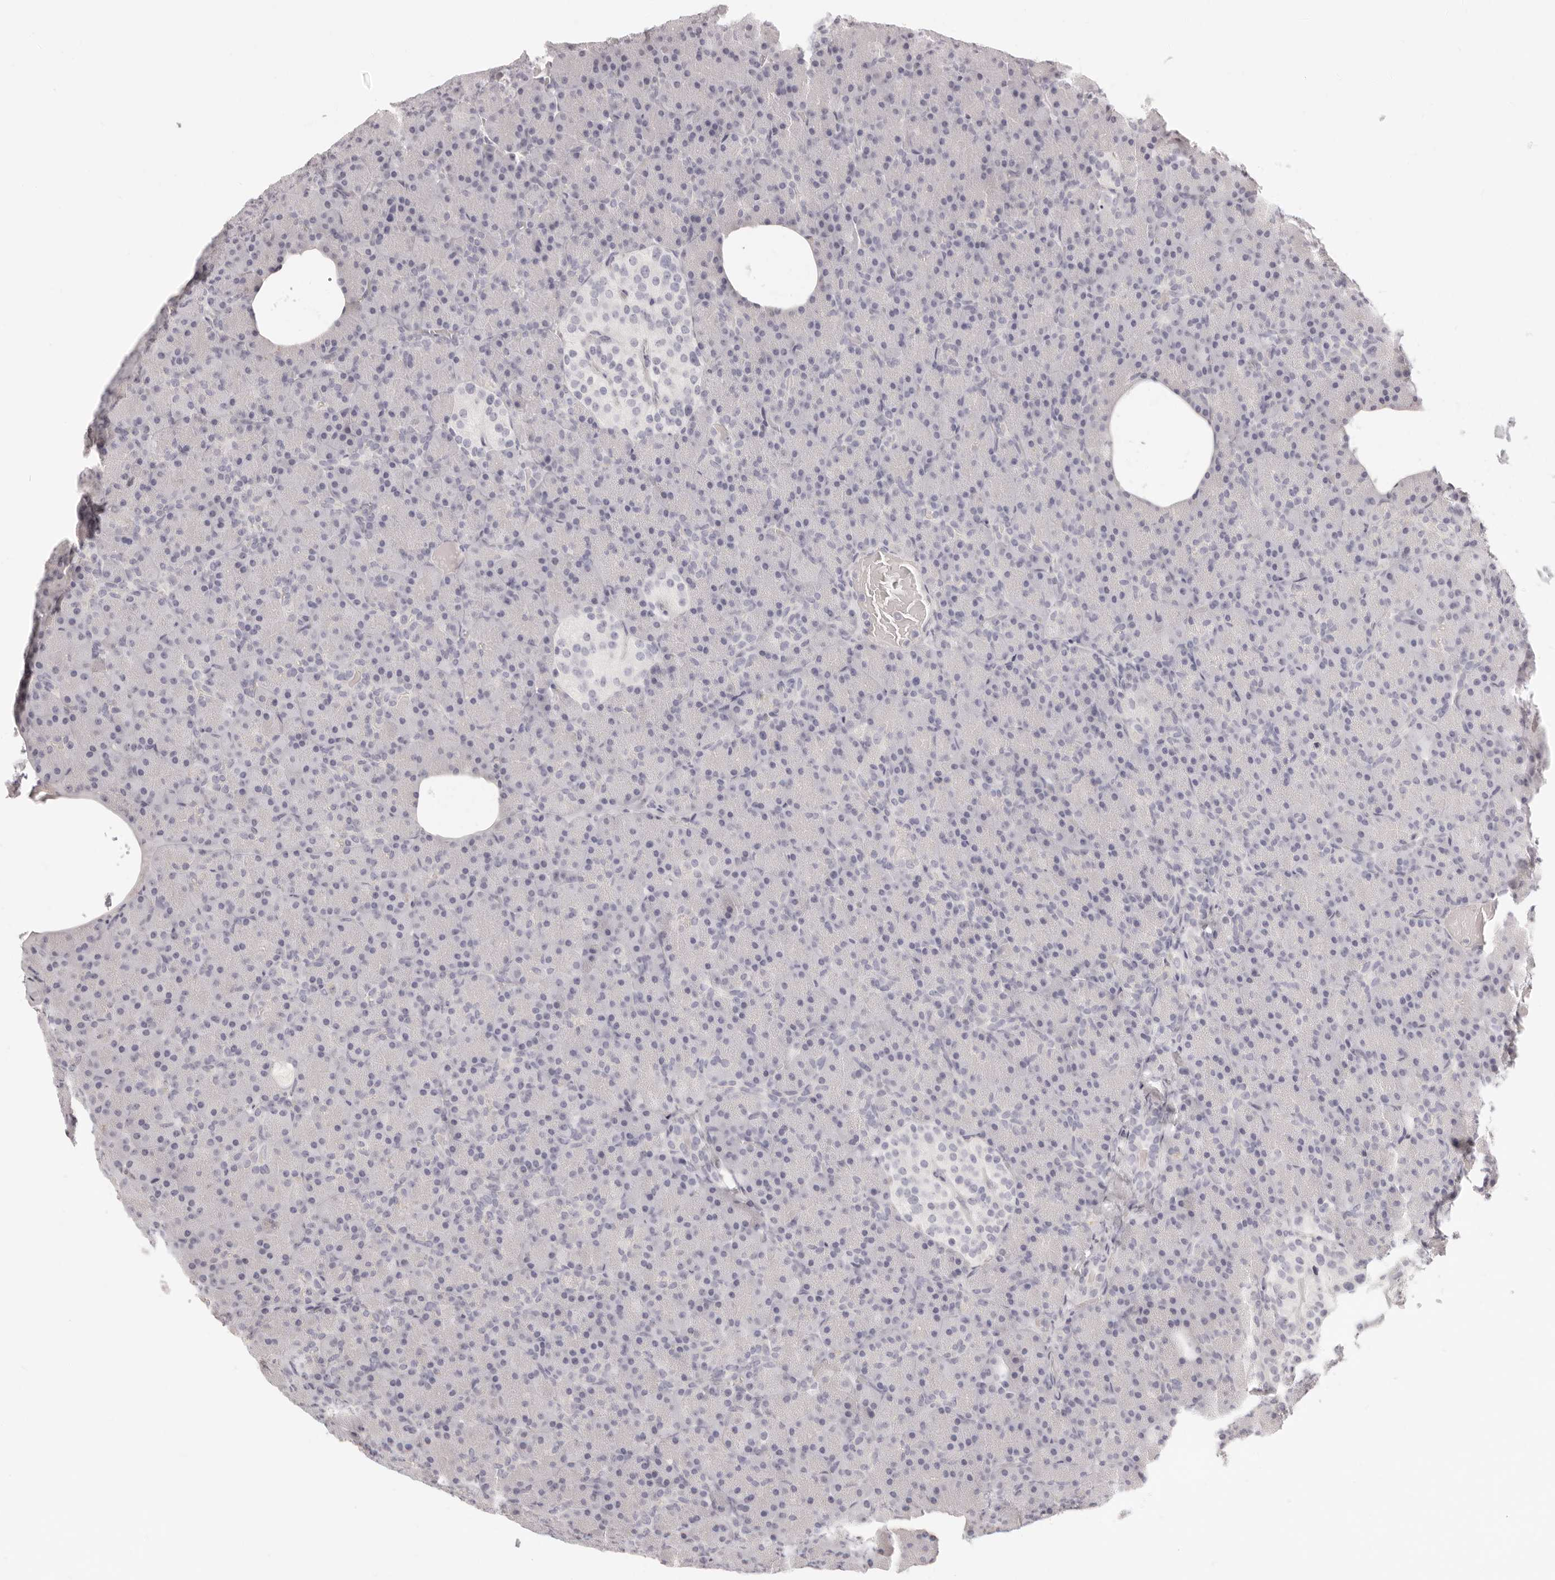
{"staining": {"intensity": "negative", "quantity": "none", "location": "none"}, "tissue": "pancreas", "cell_type": "Exocrine glandular cells", "image_type": "normal", "snomed": [{"axis": "morphology", "description": "Normal tissue, NOS"}, {"axis": "topography", "description": "Pancreas"}], "caption": "Immunohistochemistry photomicrograph of normal human pancreas stained for a protein (brown), which displays no positivity in exocrine glandular cells.", "gene": "FABP1", "patient": {"sex": "female", "age": 43}}